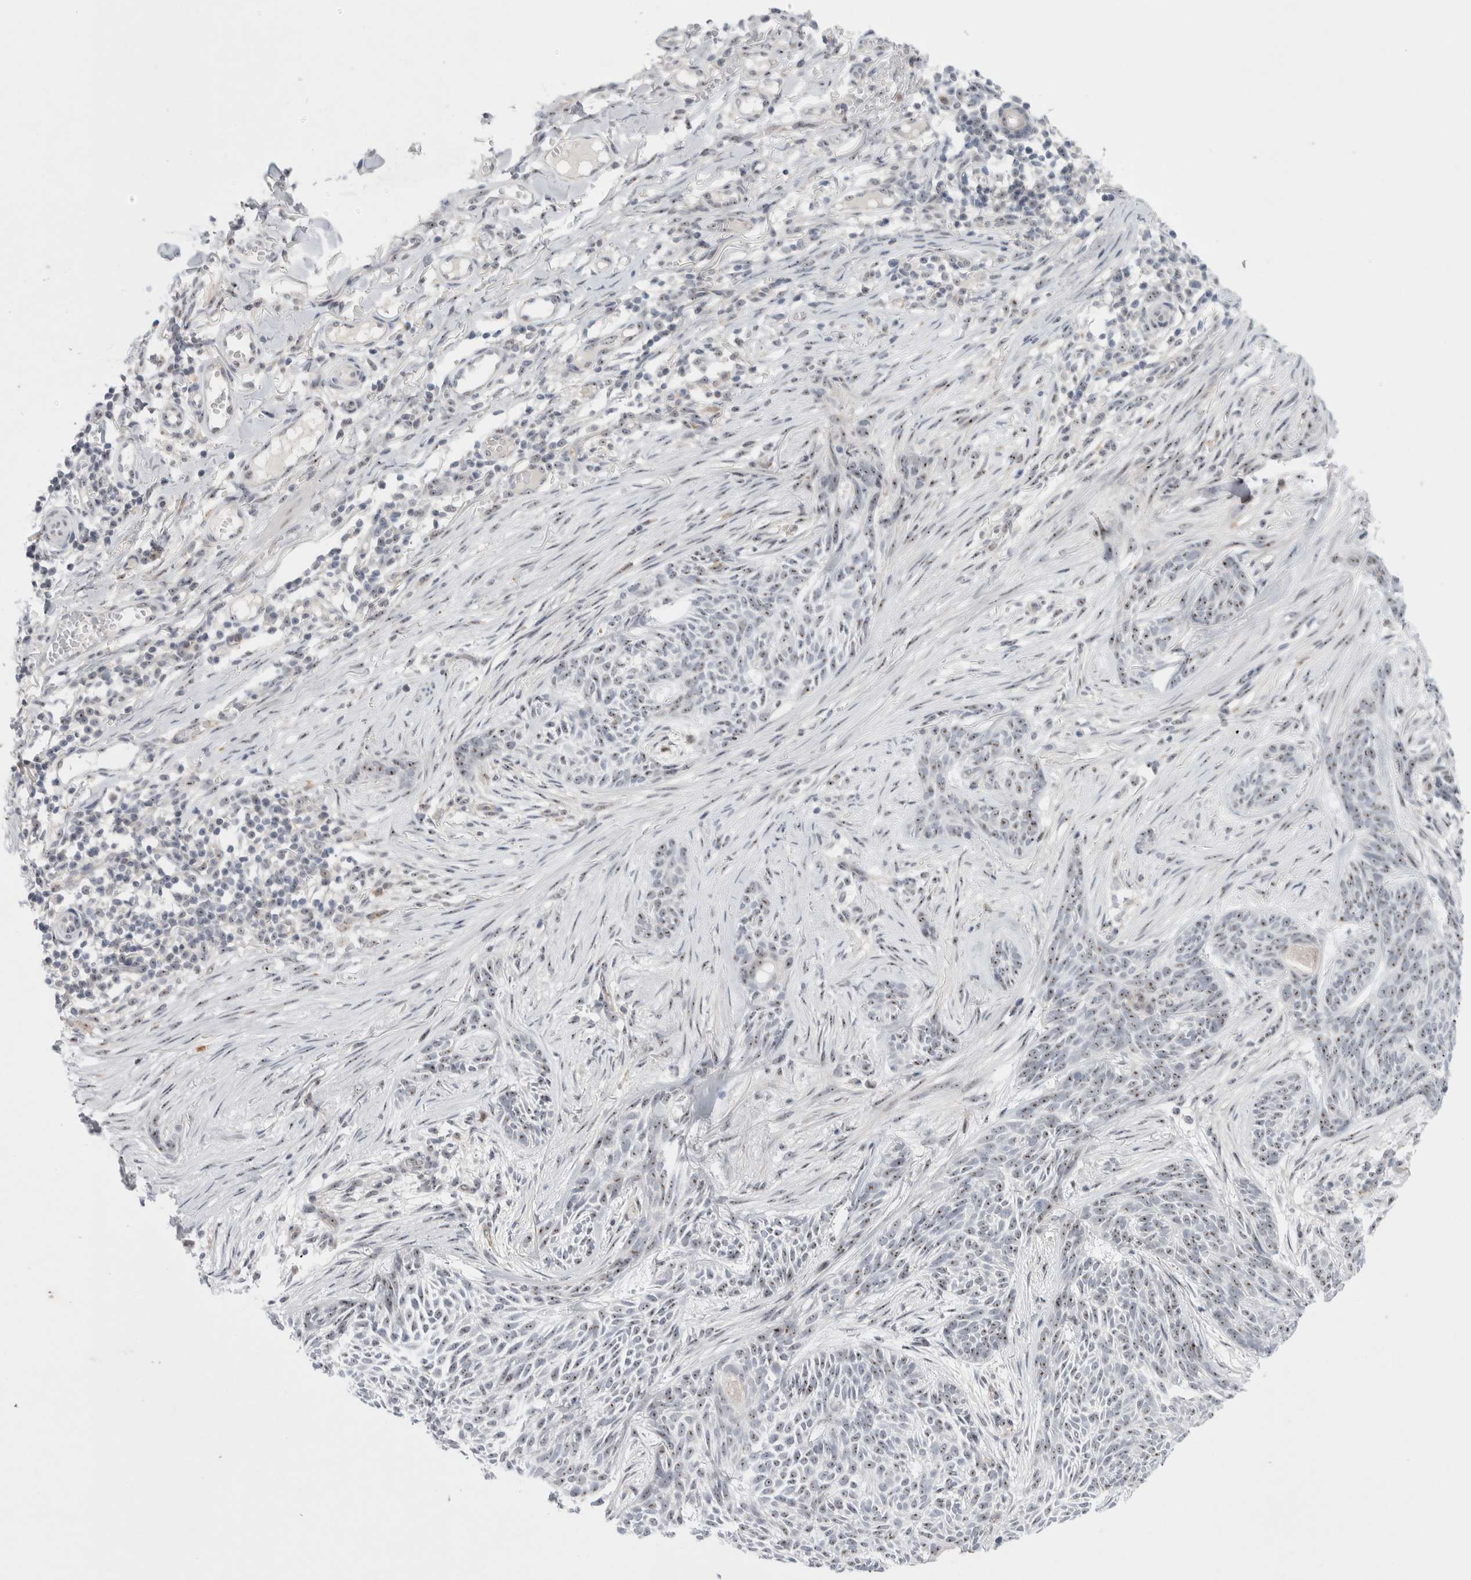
{"staining": {"intensity": "weak", "quantity": ">75%", "location": "nuclear"}, "tissue": "skin cancer", "cell_type": "Tumor cells", "image_type": "cancer", "snomed": [{"axis": "morphology", "description": "Basal cell carcinoma"}, {"axis": "topography", "description": "Skin"}], "caption": "Skin cancer (basal cell carcinoma) stained with IHC shows weak nuclear expression in about >75% of tumor cells.", "gene": "CERS5", "patient": {"sex": "female", "age": 59}}